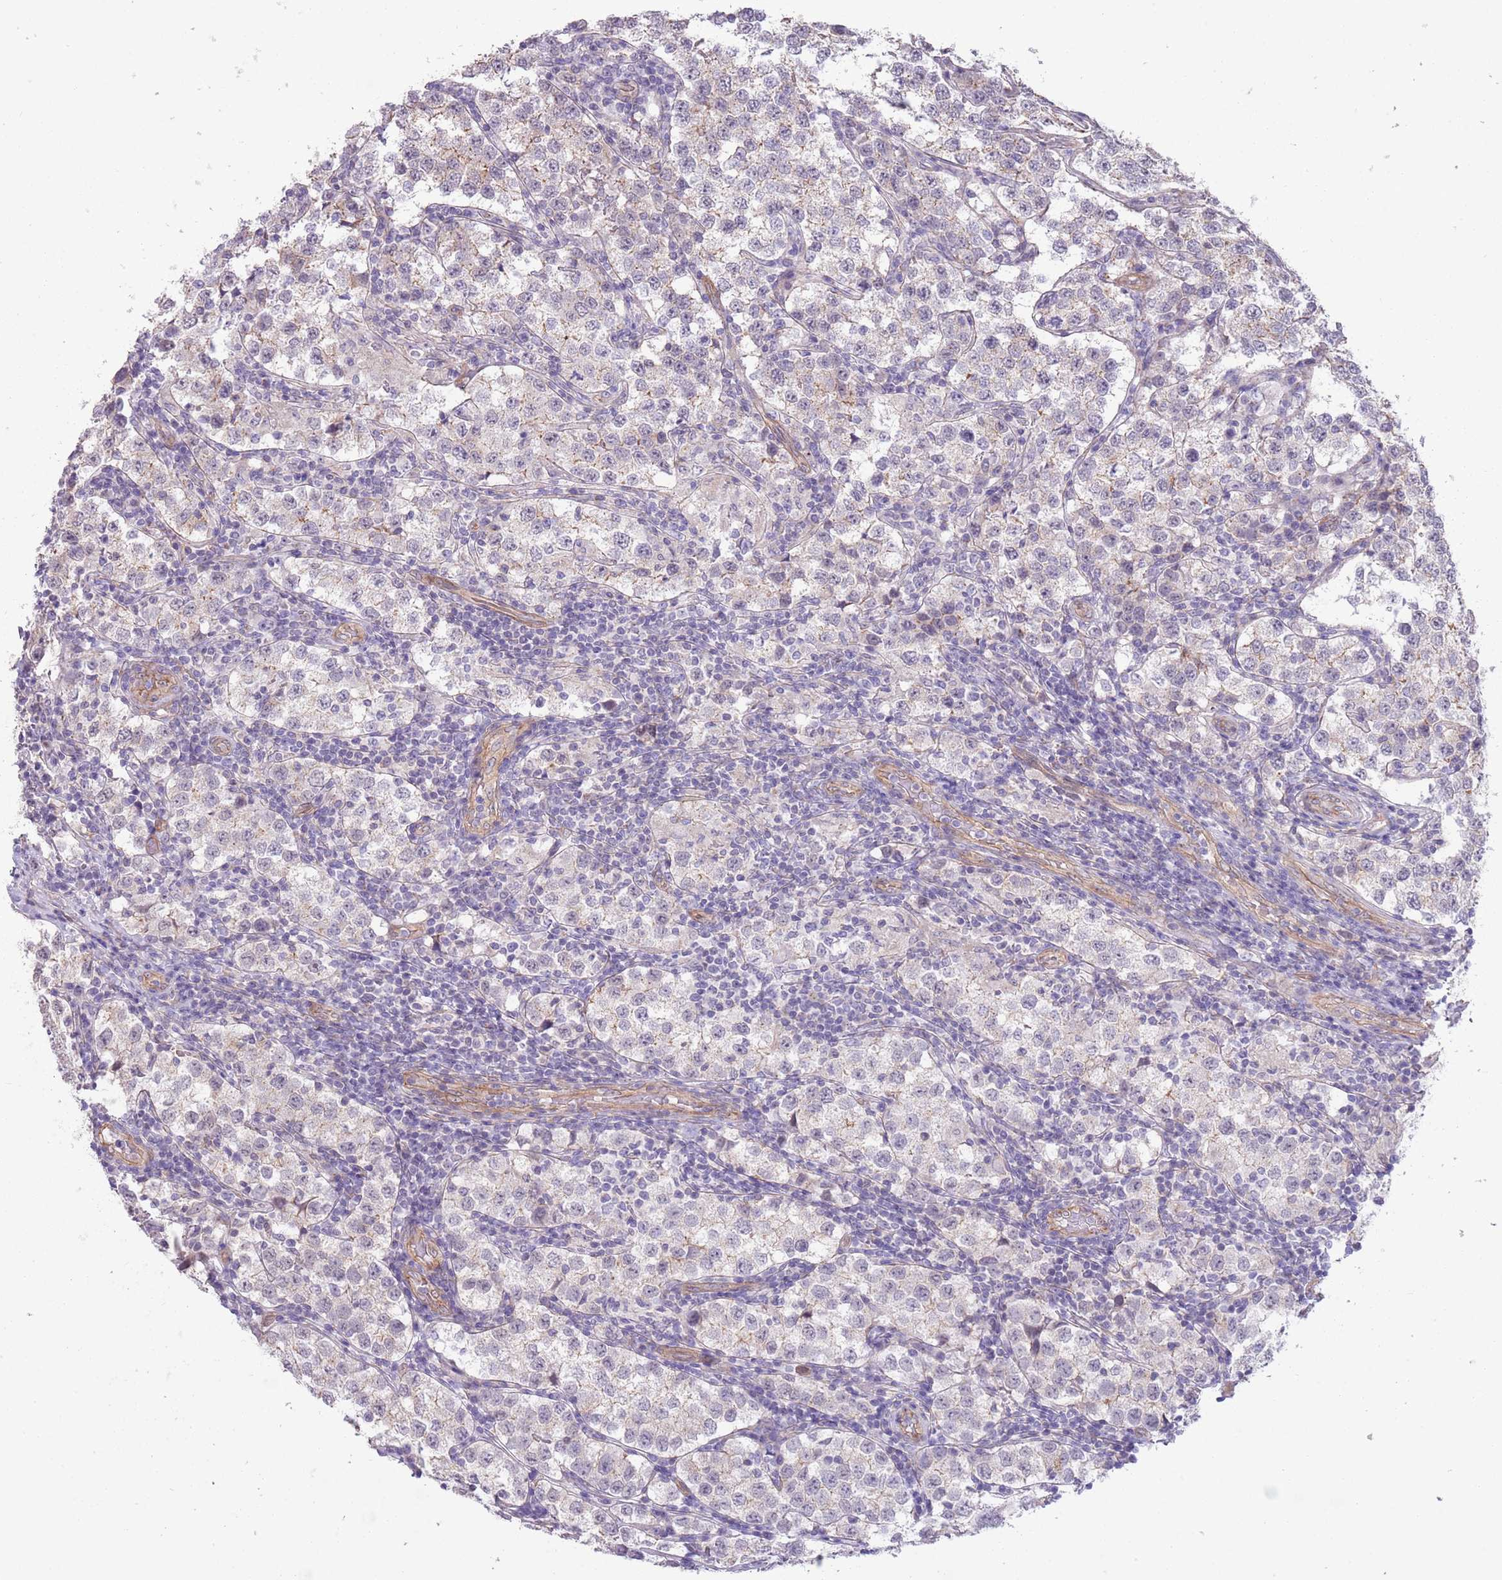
{"staining": {"intensity": "weak", "quantity": "<25%", "location": "cytoplasmic/membranous"}, "tissue": "testis cancer", "cell_type": "Tumor cells", "image_type": "cancer", "snomed": [{"axis": "morphology", "description": "Seminoma, NOS"}, {"axis": "topography", "description": "Testis"}], "caption": "High magnification brightfield microscopy of seminoma (testis) stained with DAB (3,3'-diaminobenzidine) (brown) and counterstained with hematoxylin (blue): tumor cells show no significant staining. (DAB (3,3'-diaminobenzidine) immunohistochemistry with hematoxylin counter stain).", "gene": "CREBZF", "patient": {"sex": "male", "age": 34}}